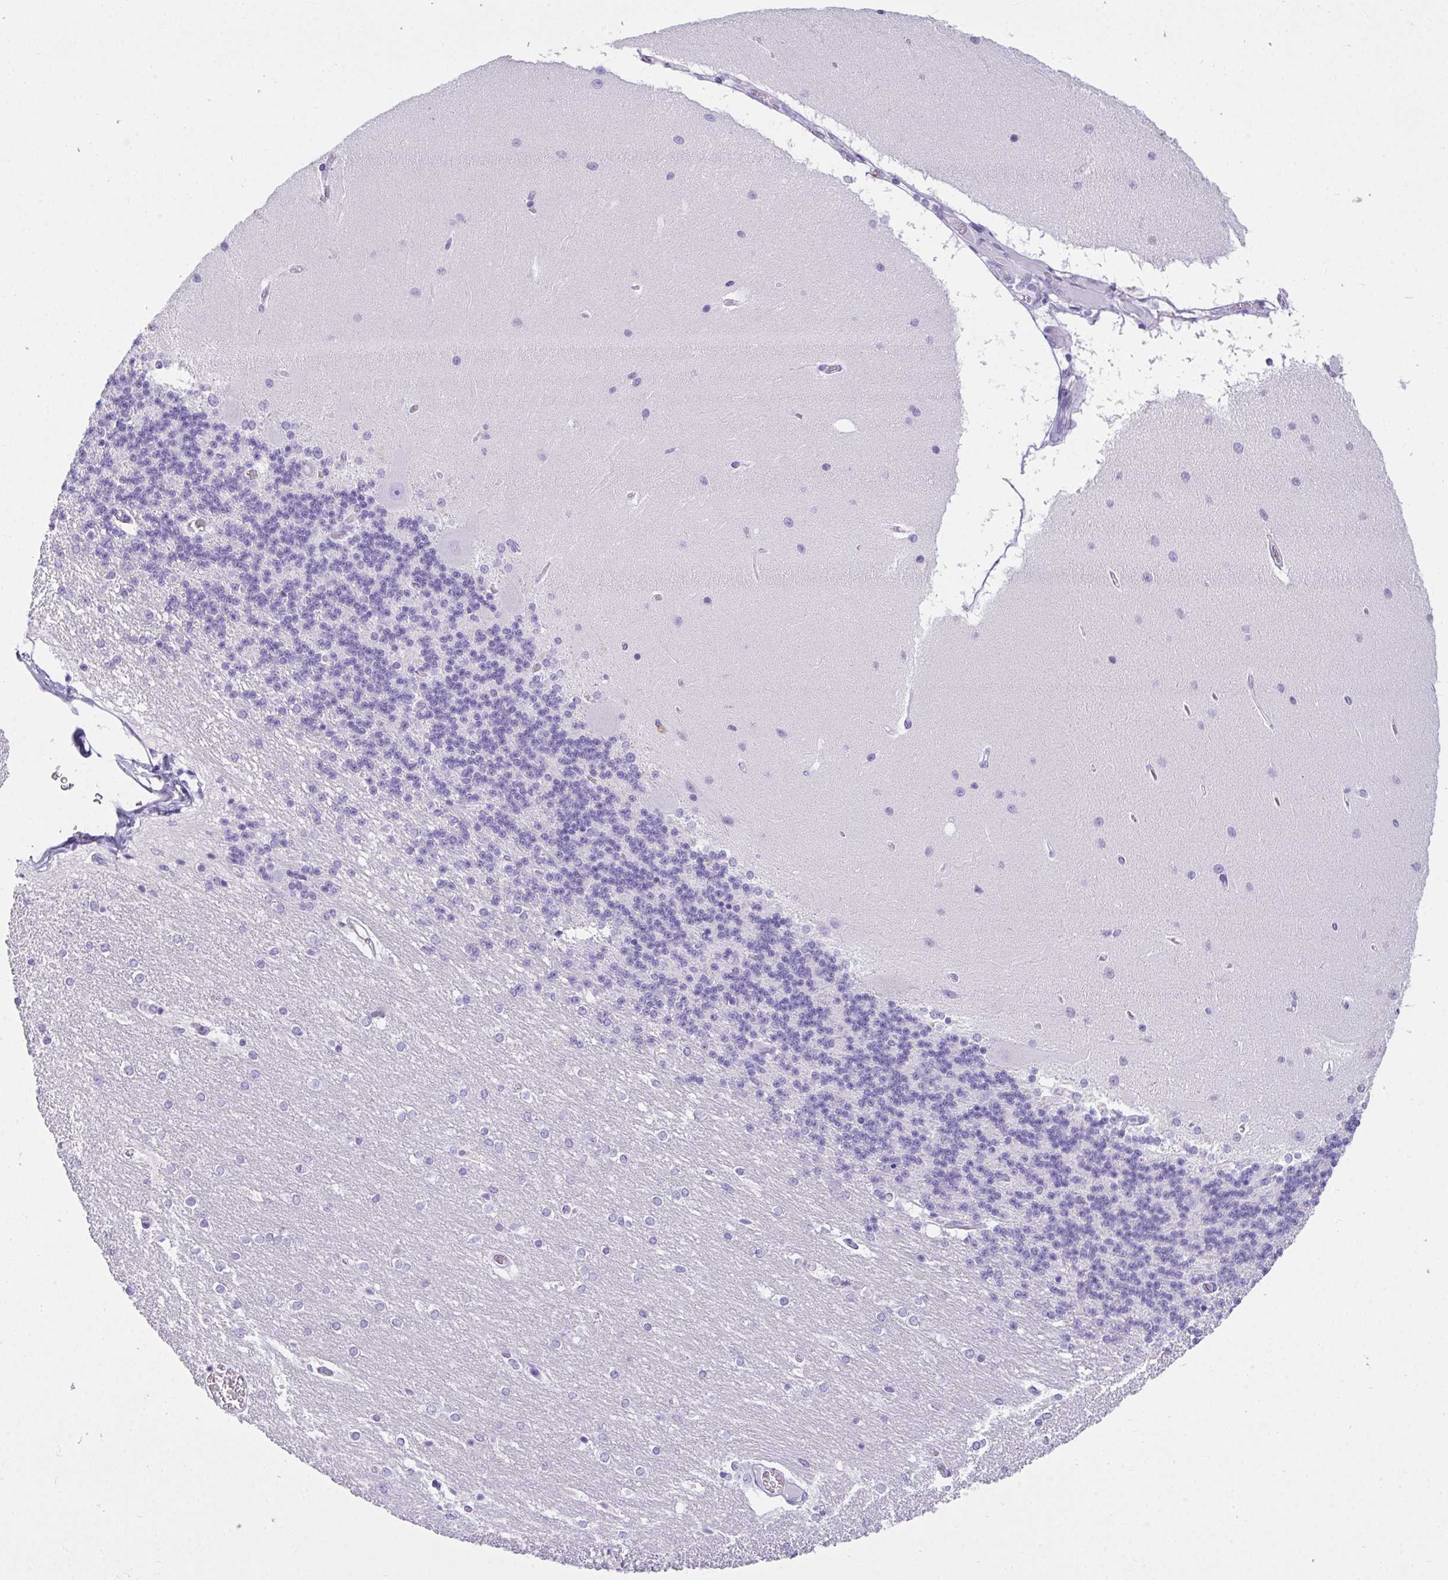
{"staining": {"intensity": "negative", "quantity": "none", "location": "none"}, "tissue": "cerebellum", "cell_type": "Cells in granular layer", "image_type": "normal", "snomed": [{"axis": "morphology", "description": "Normal tissue, NOS"}, {"axis": "topography", "description": "Cerebellum"}], "caption": "Immunohistochemistry histopathology image of benign cerebellum: cerebellum stained with DAB (3,3'-diaminobenzidine) shows no significant protein expression in cells in granular layer. The staining was performed using DAB to visualize the protein expression in brown, while the nuclei were stained in blue with hematoxylin (Magnification: 20x).", "gene": "AVIL", "patient": {"sex": "female", "age": 54}}